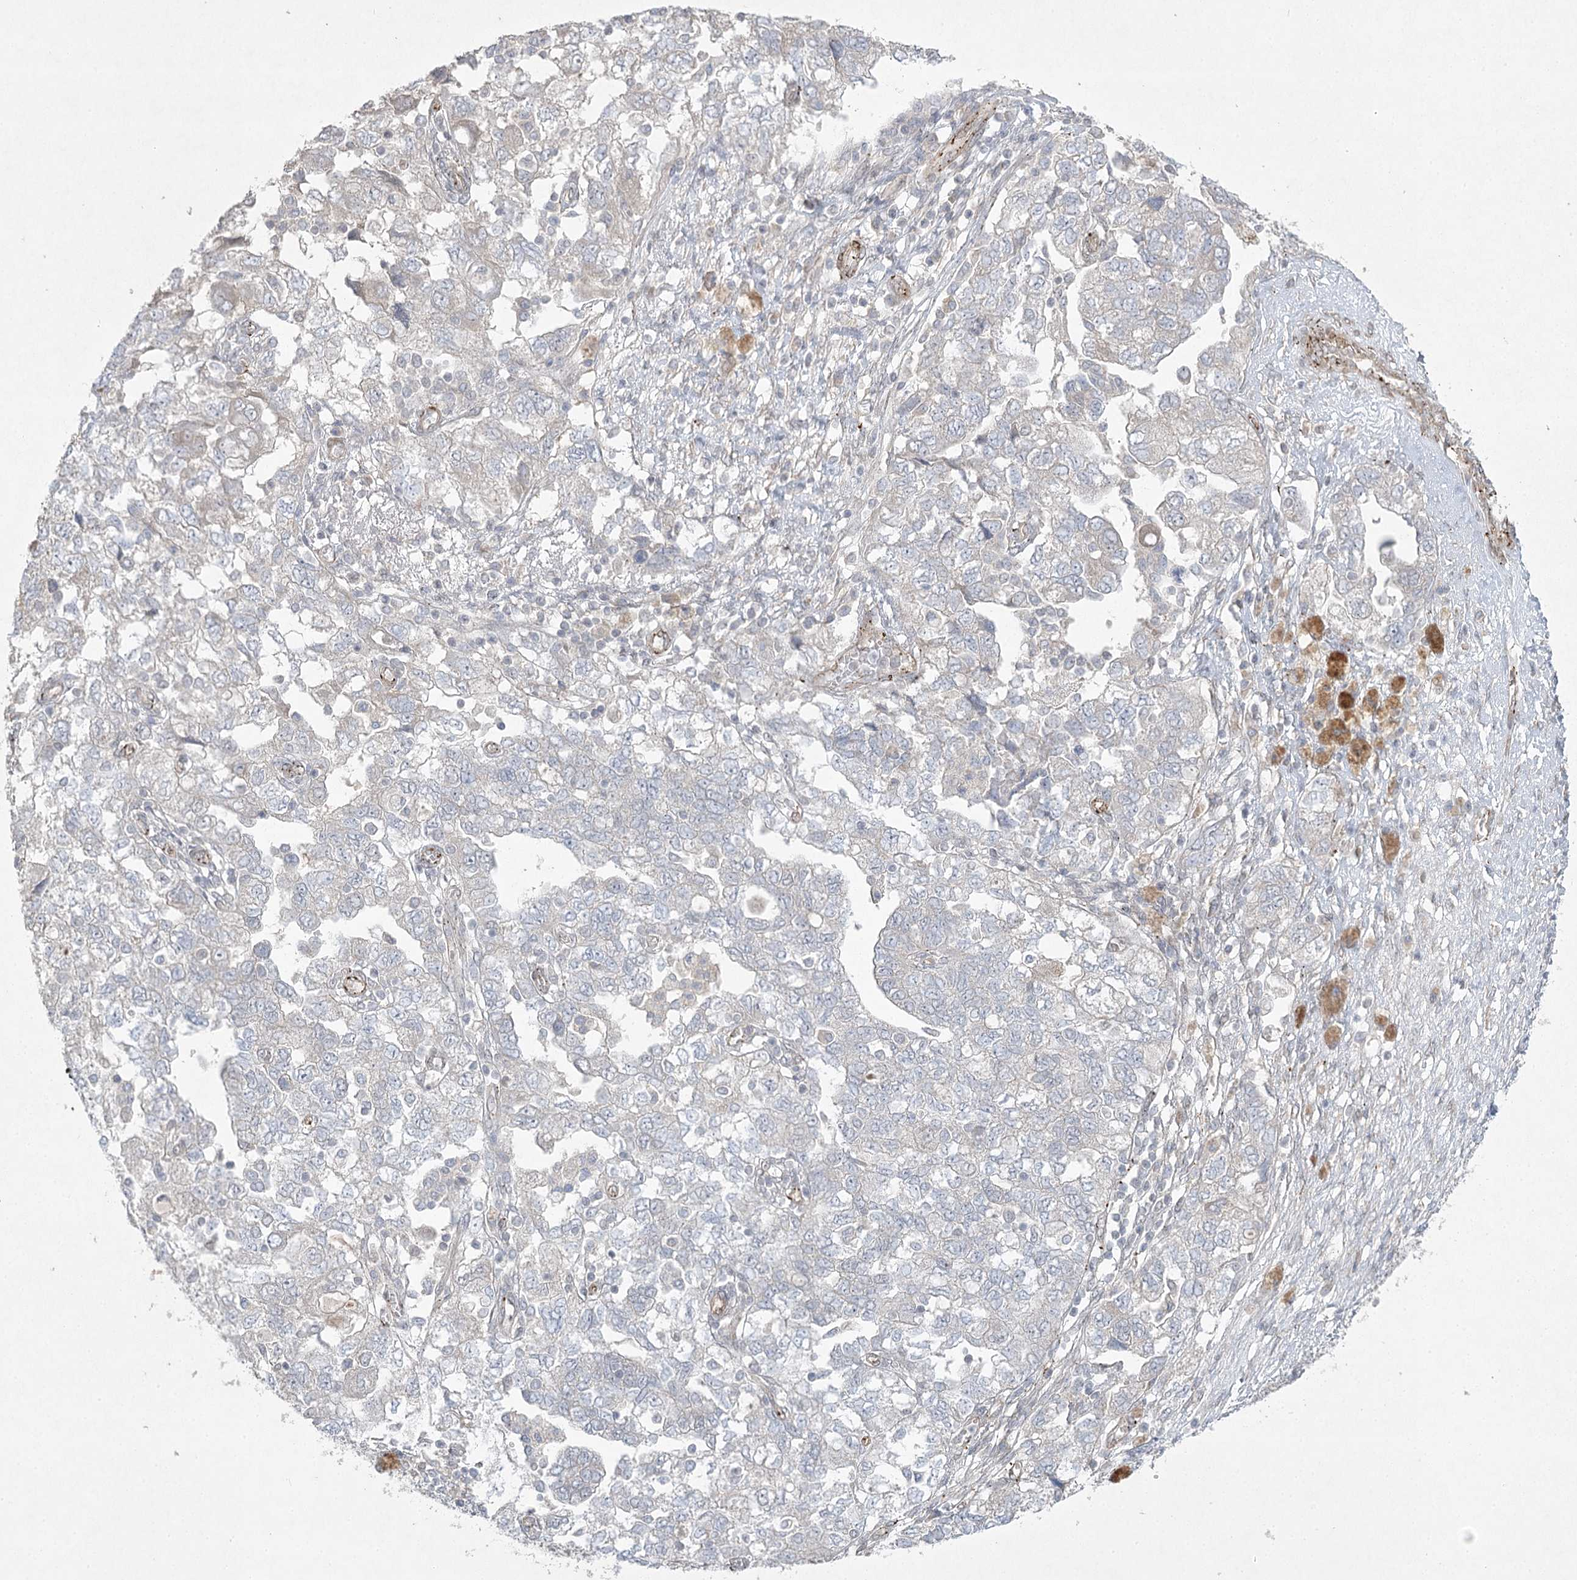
{"staining": {"intensity": "negative", "quantity": "none", "location": "none"}, "tissue": "ovarian cancer", "cell_type": "Tumor cells", "image_type": "cancer", "snomed": [{"axis": "morphology", "description": "Carcinoma, NOS"}, {"axis": "morphology", "description": "Cystadenocarcinoma, serous, NOS"}, {"axis": "topography", "description": "Ovary"}], "caption": "The micrograph shows no staining of tumor cells in carcinoma (ovarian).", "gene": "AMTN", "patient": {"sex": "female", "age": 69}}